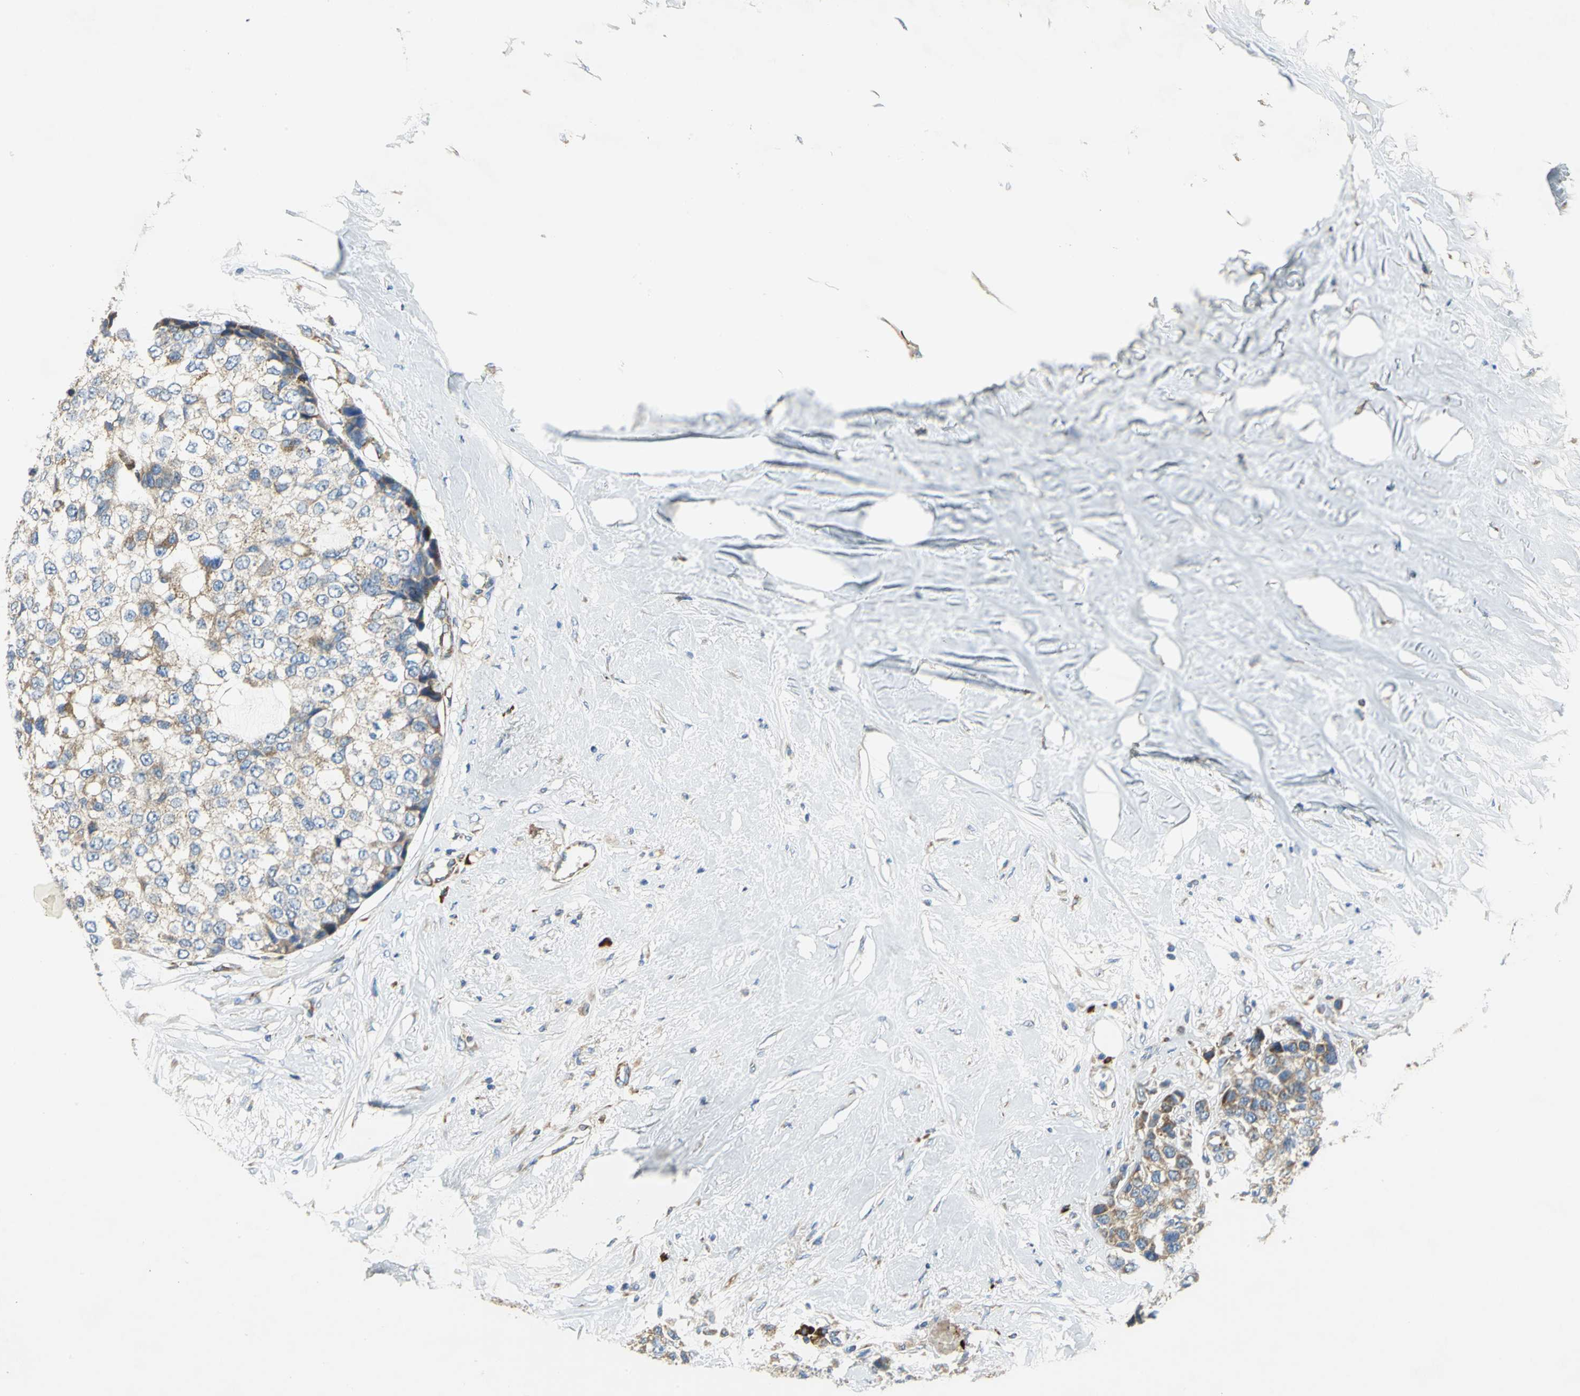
{"staining": {"intensity": "moderate", "quantity": ">75%", "location": "cytoplasmic/membranous"}, "tissue": "breast cancer", "cell_type": "Tumor cells", "image_type": "cancer", "snomed": [{"axis": "morphology", "description": "Duct carcinoma"}, {"axis": "topography", "description": "Breast"}], "caption": "Infiltrating ductal carcinoma (breast) stained with a brown dye exhibits moderate cytoplasmic/membranous positive staining in approximately >75% of tumor cells.", "gene": "TULP4", "patient": {"sex": "female", "age": 51}}